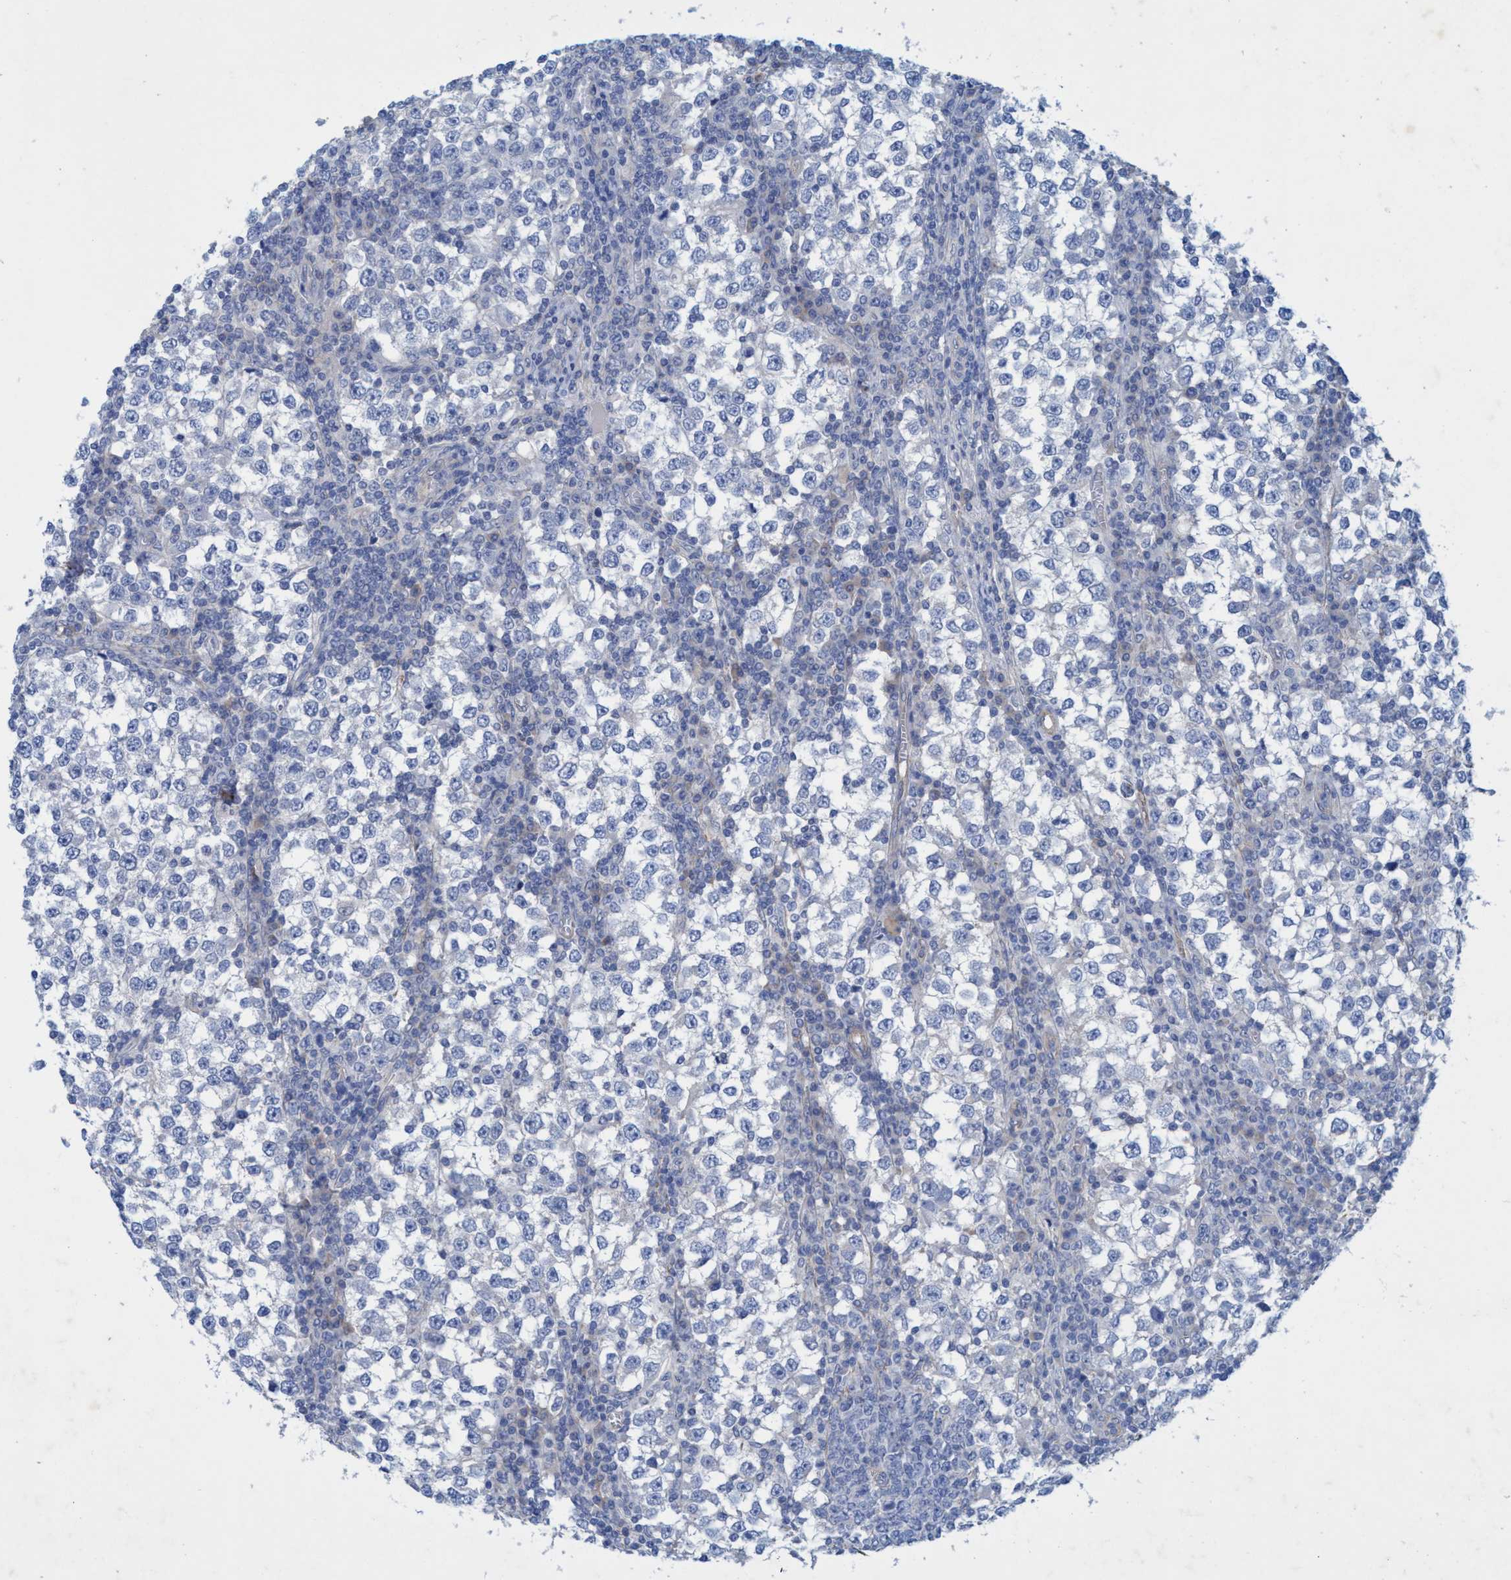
{"staining": {"intensity": "negative", "quantity": "none", "location": "none"}, "tissue": "testis cancer", "cell_type": "Tumor cells", "image_type": "cancer", "snomed": [{"axis": "morphology", "description": "Seminoma, NOS"}, {"axis": "topography", "description": "Testis"}], "caption": "Human testis cancer stained for a protein using IHC exhibits no positivity in tumor cells.", "gene": "GULP1", "patient": {"sex": "male", "age": 65}}